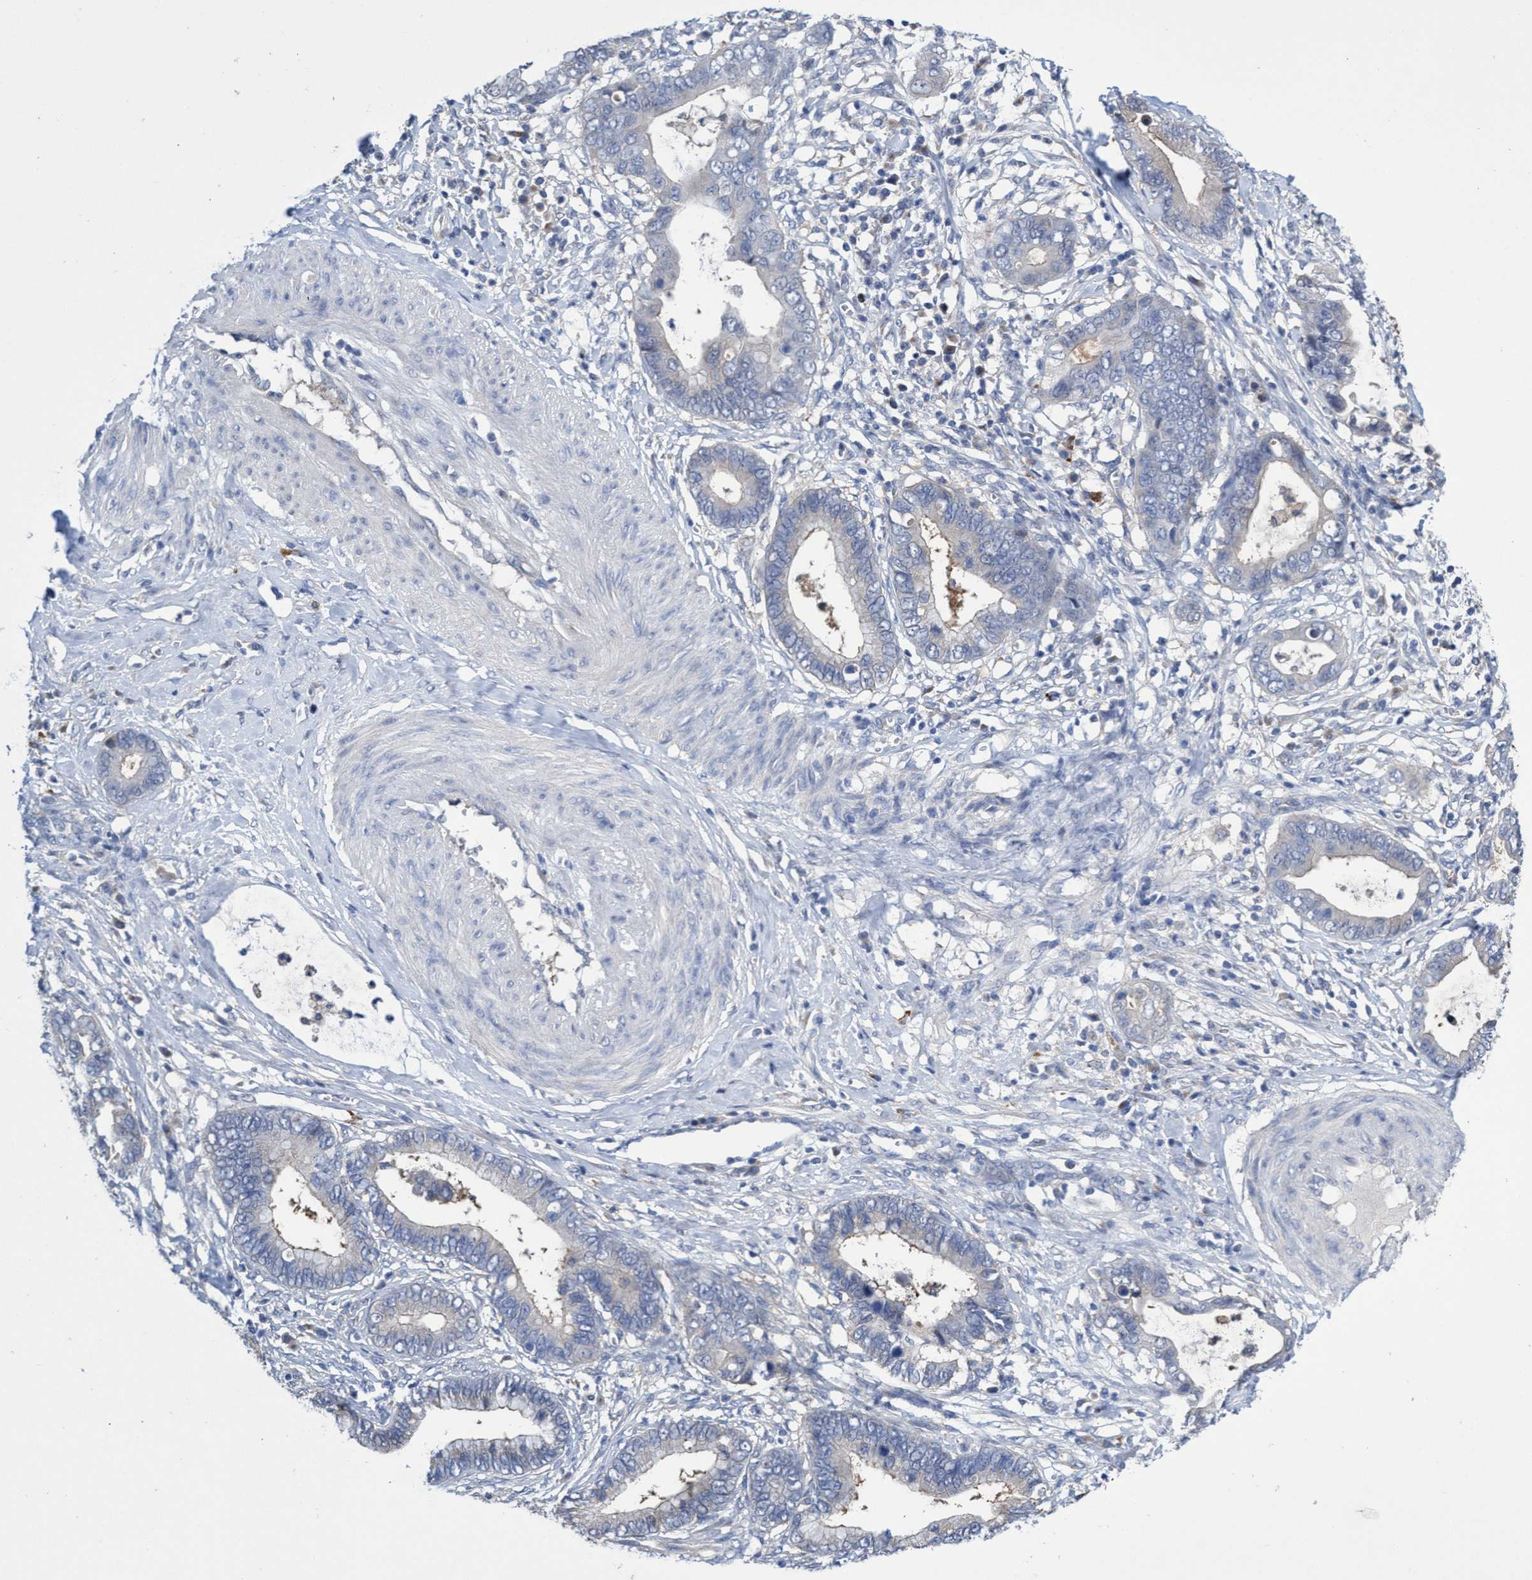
{"staining": {"intensity": "negative", "quantity": "none", "location": "none"}, "tissue": "cervical cancer", "cell_type": "Tumor cells", "image_type": "cancer", "snomed": [{"axis": "morphology", "description": "Adenocarcinoma, NOS"}, {"axis": "topography", "description": "Cervix"}], "caption": "Tumor cells show no significant protein expression in adenocarcinoma (cervical).", "gene": "SVEP1", "patient": {"sex": "female", "age": 44}}